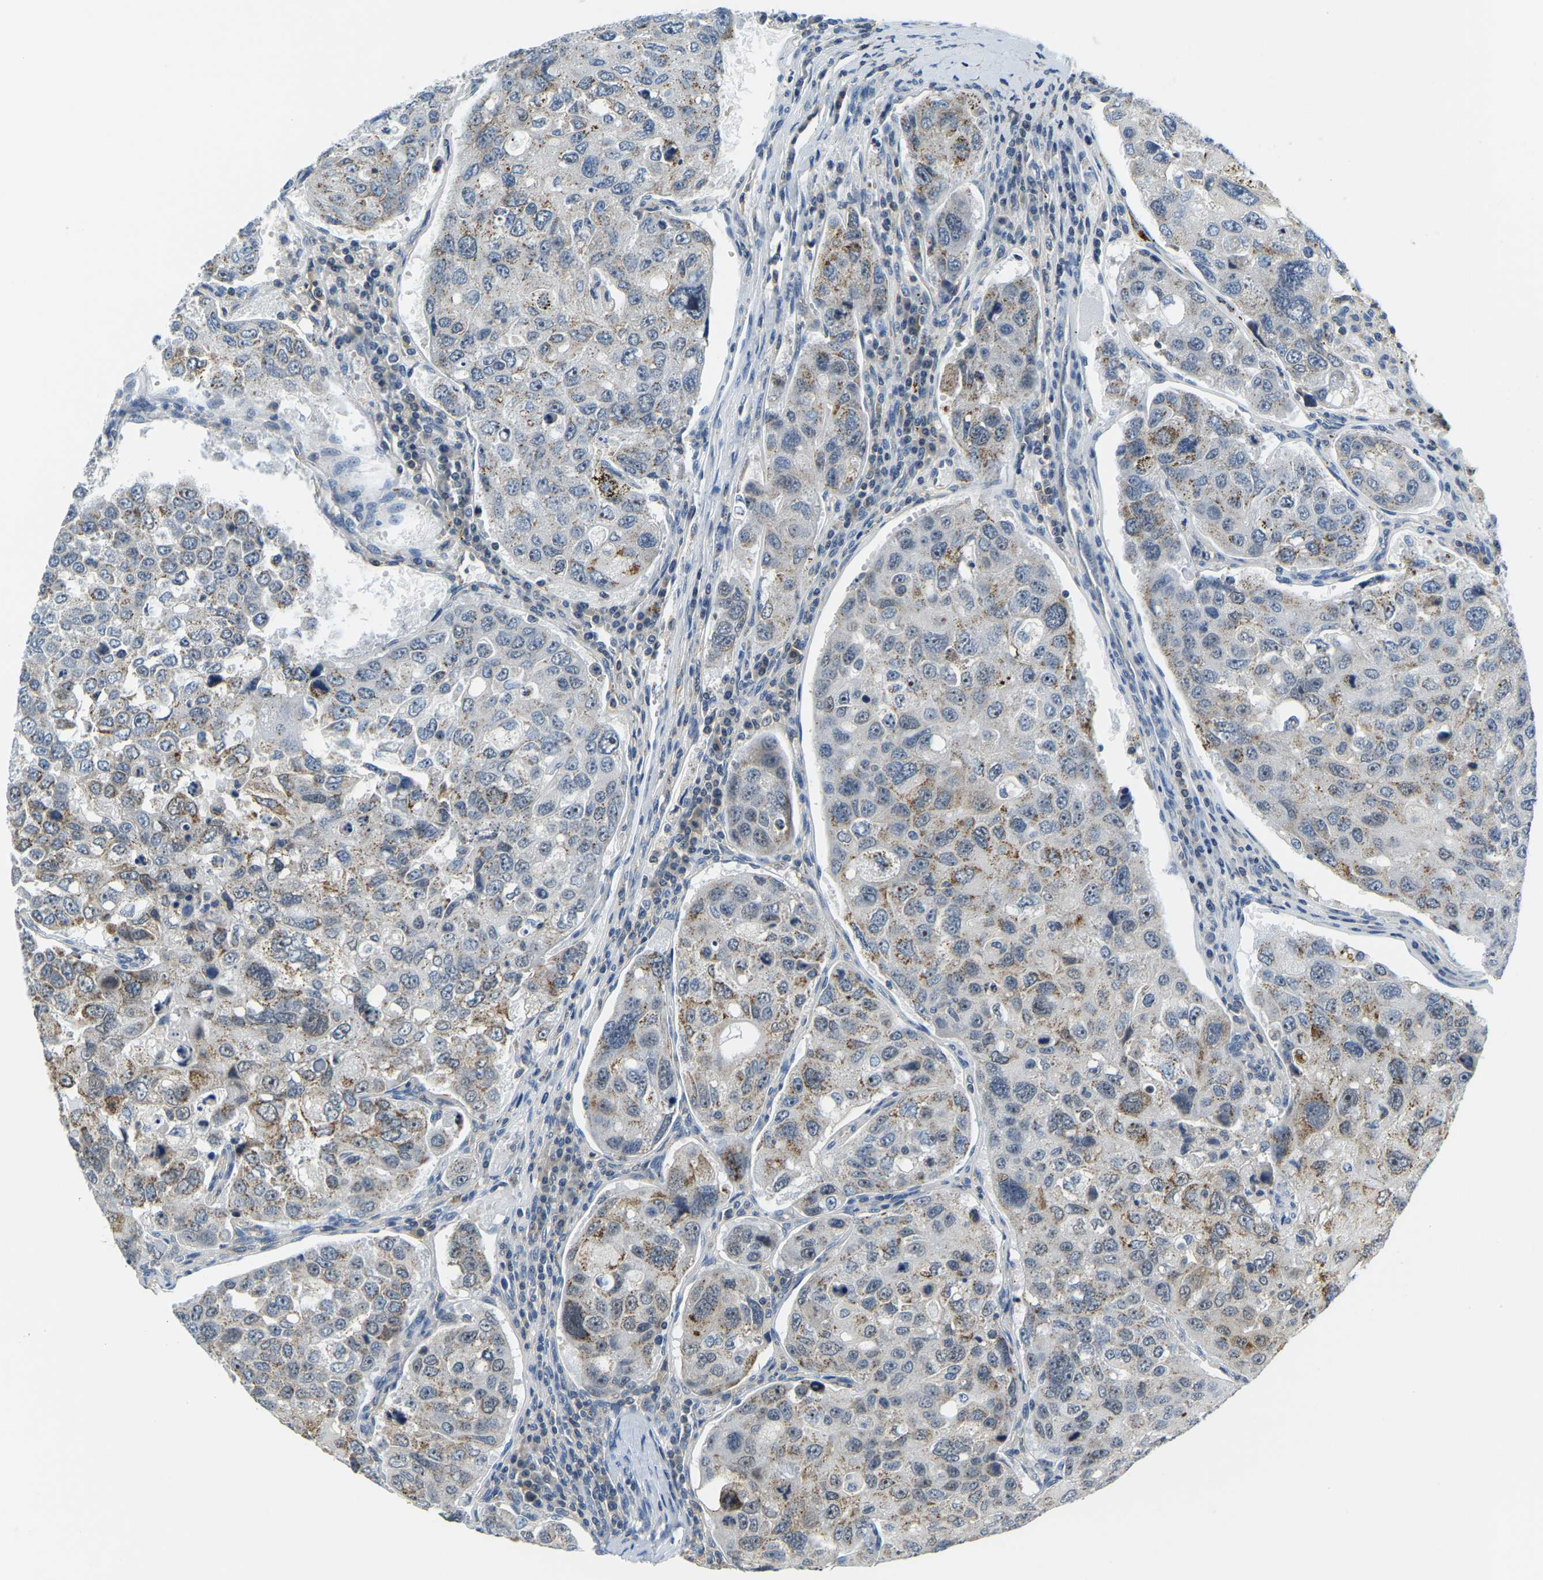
{"staining": {"intensity": "moderate", "quantity": "25%-75%", "location": "cytoplasmic/membranous"}, "tissue": "urothelial cancer", "cell_type": "Tumor cells", "image_type": "cancer", "snomed": [{"axis": "morphology", "description": "Urothelial carcinoma, High grade"}, {"axis": "topography", "description": "Lymph node"}, {"axis": "topography", "description": "Urinary bladder"}], "caption": "A brown stain shows moderate cytoplasmic/membranous positivity of a protein in urothelial cancer tumor cells. (DAB IHC, brown staining for protein, blue staining for nuclei).", "gene": "RRP1", "patient": {"sex": "male", "age": 51}}